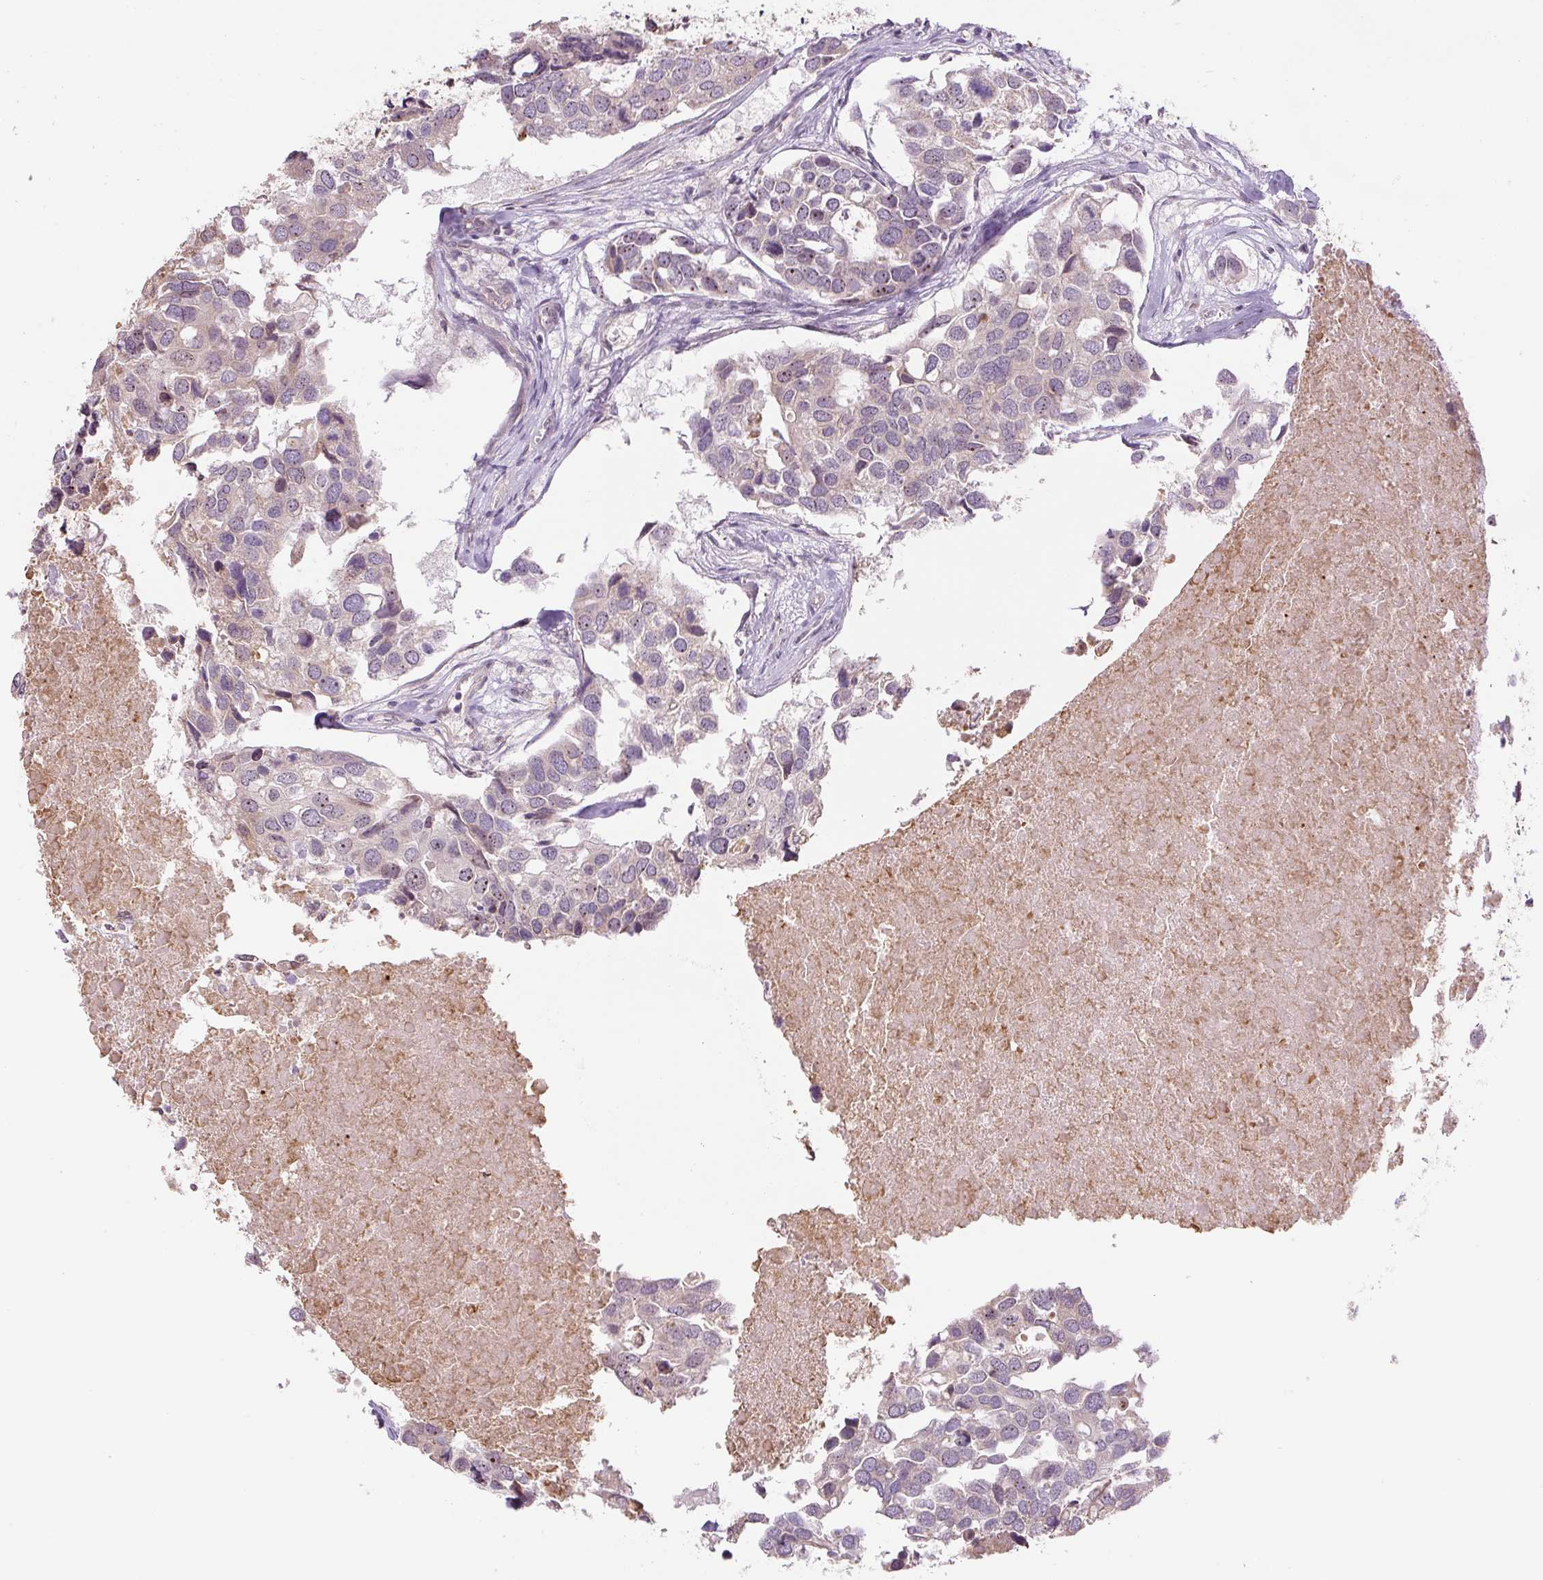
{"staining": {"intensity": "negative", "quantity": "none", "location": "none"}, "tissue": "breast cancer", "cell_type": "Tumor cells", "image_type": "cancer", "snomed": [{"axis": "morphology", "description": "Duct carcinoma"}, {"axis": "topography", "description": "Breast"}], "caption": "This is an immunohistochemistry (IHC) image of breast cancer. There is no expression in tumor cells.", "gene": "TMEM151B", "patient": {"sex": "female", "age": 83}}